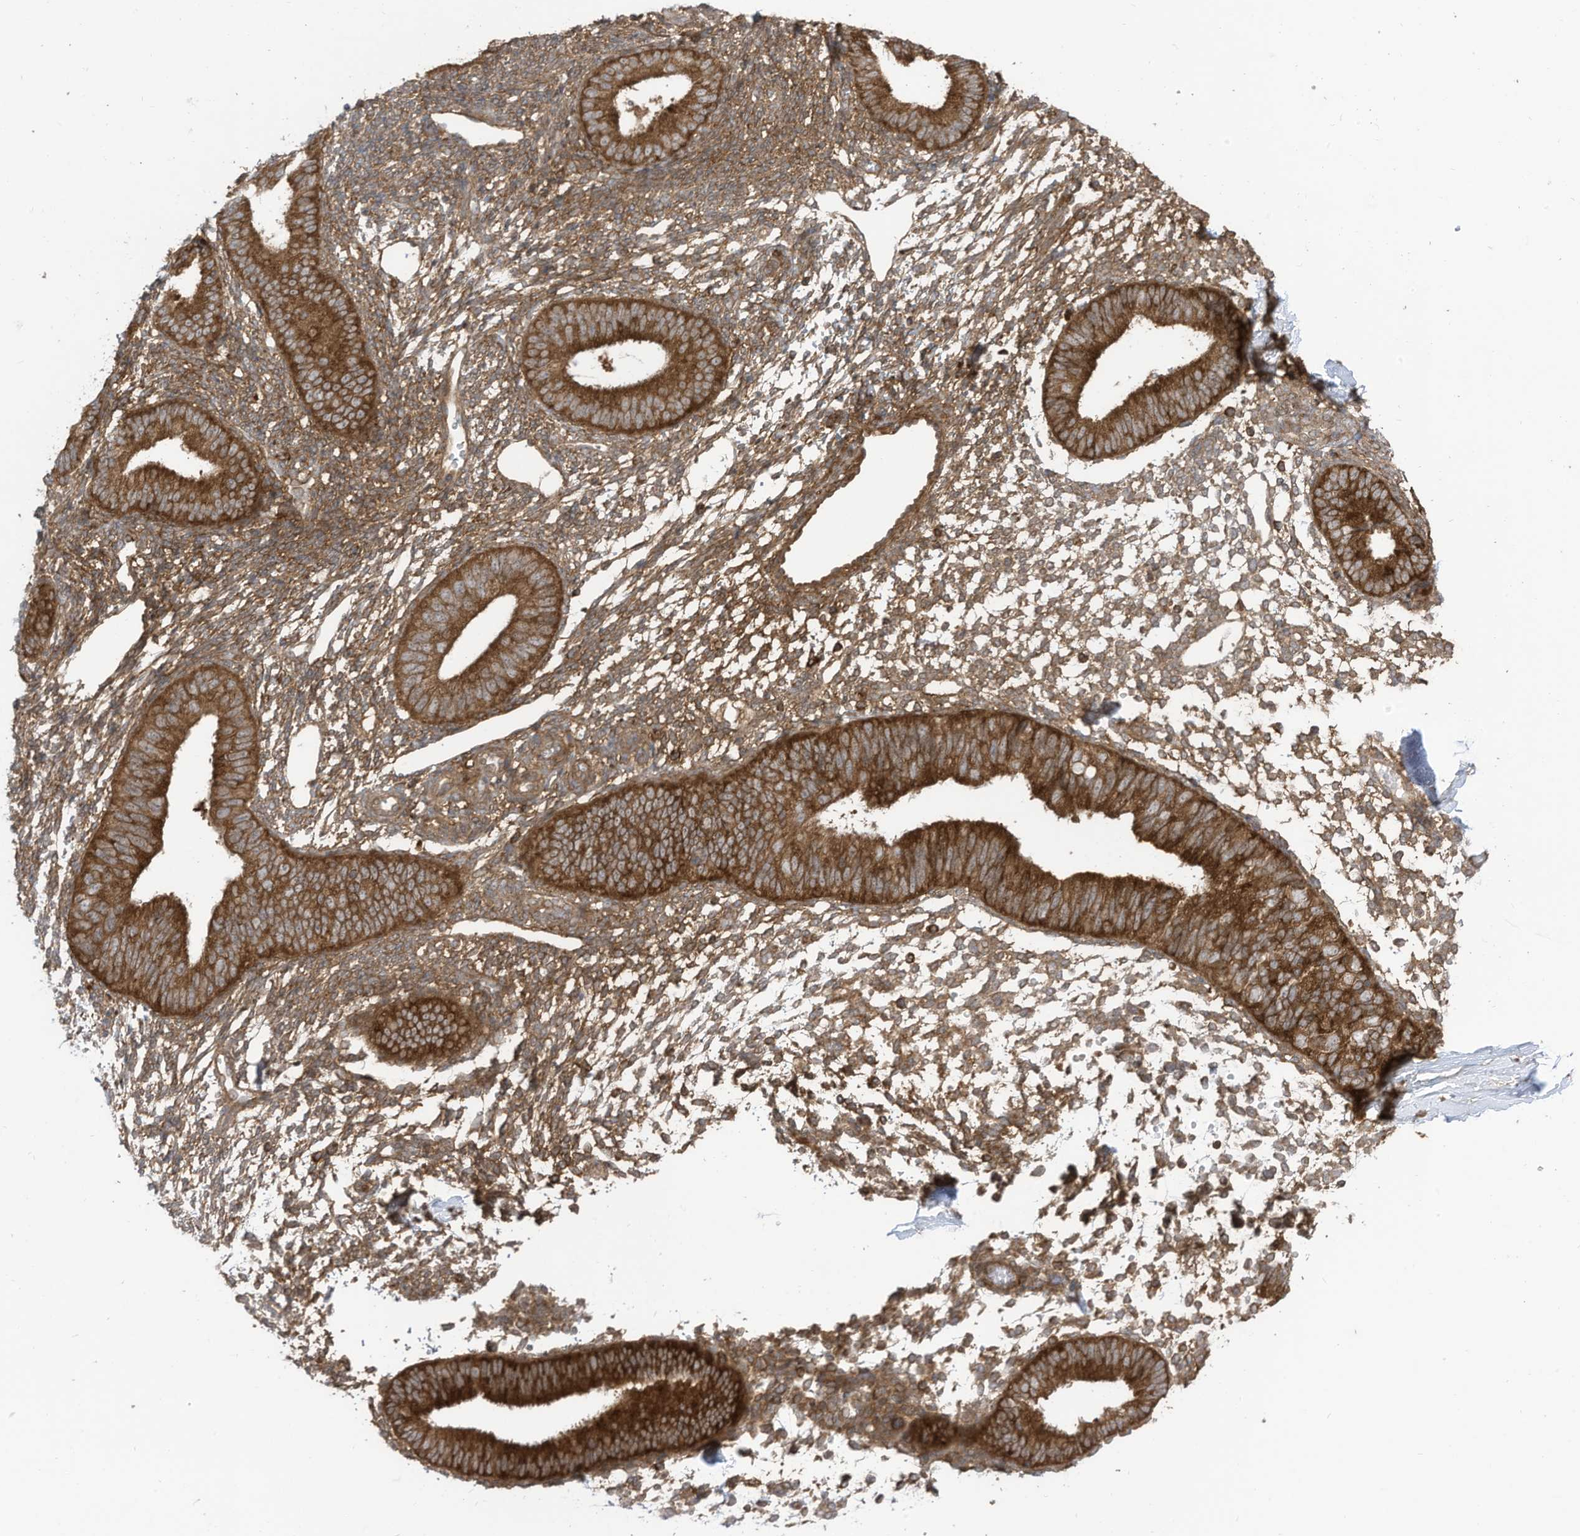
{"staining": {"intensity": "moderate", "quantity": ">75%", "location": "cytoplasmic/membranous"}, "tissue": "endometrium", "cell_type": "Cells in endometrial stroma", "image_type": "normal", "snomed": [{"axis": "morphology", "description": "Normal tissue, NOS"}, {"axis": "topography", "description": "Uterus"}, {"axis": "topography", "description": "Endometrium"}], "caption": "IHC image of unremarkable endometrium stained for a protein (brown), which exhibits medium levels of moderate cytoplasmic/membranous staining in approximately >75% of cells in endometrial stroma.", "gene": "REPS1", "patient": {"sex": "female", "age": 48}}